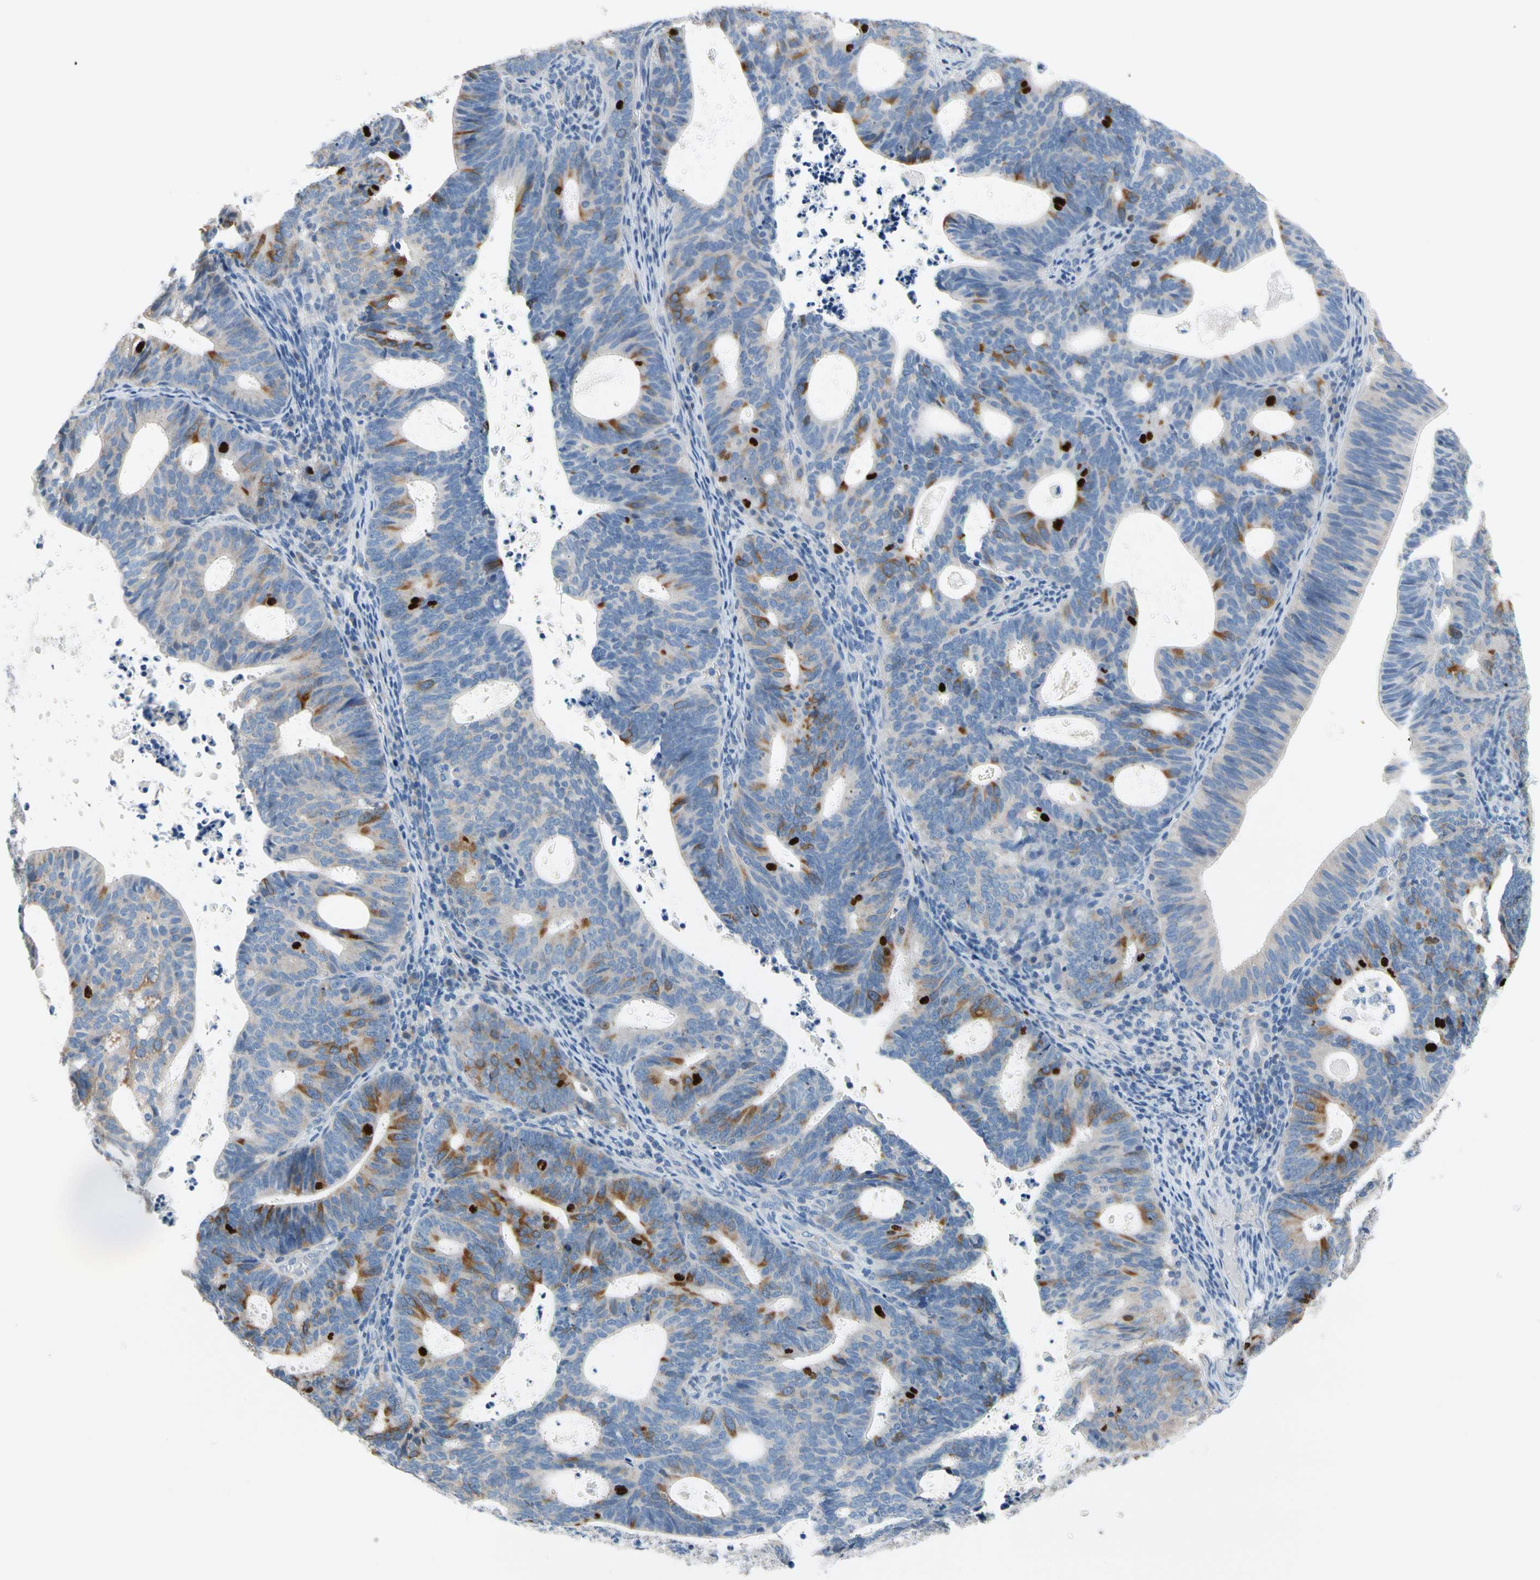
{"staining": {"intensity": "strong", "quantity": "<25%", "location": "cytoplasmic/membranous"}, "tissue": "endometrial cancer", "cell_type": "Tumor cells", "image_type": "cancer", "snomed": [{"axis": "morphology", "description": "Adenocarcinoma, NOS"}, {"axis": "topography", "description": "Uterus"}], "caption": "Immunohistochemistry histopathology image of neoplastic tissue: human adenocarcinoma (endometrial) stained using IHC demonstrates medium levels of strong protein expression localized specifically in the cytoplasmic/membranous of tumor cells, appearing as a cytoplasmic/membranous brown color.", "gene": "CKAP2", "patient": {"sex": "female", "age": 83}}